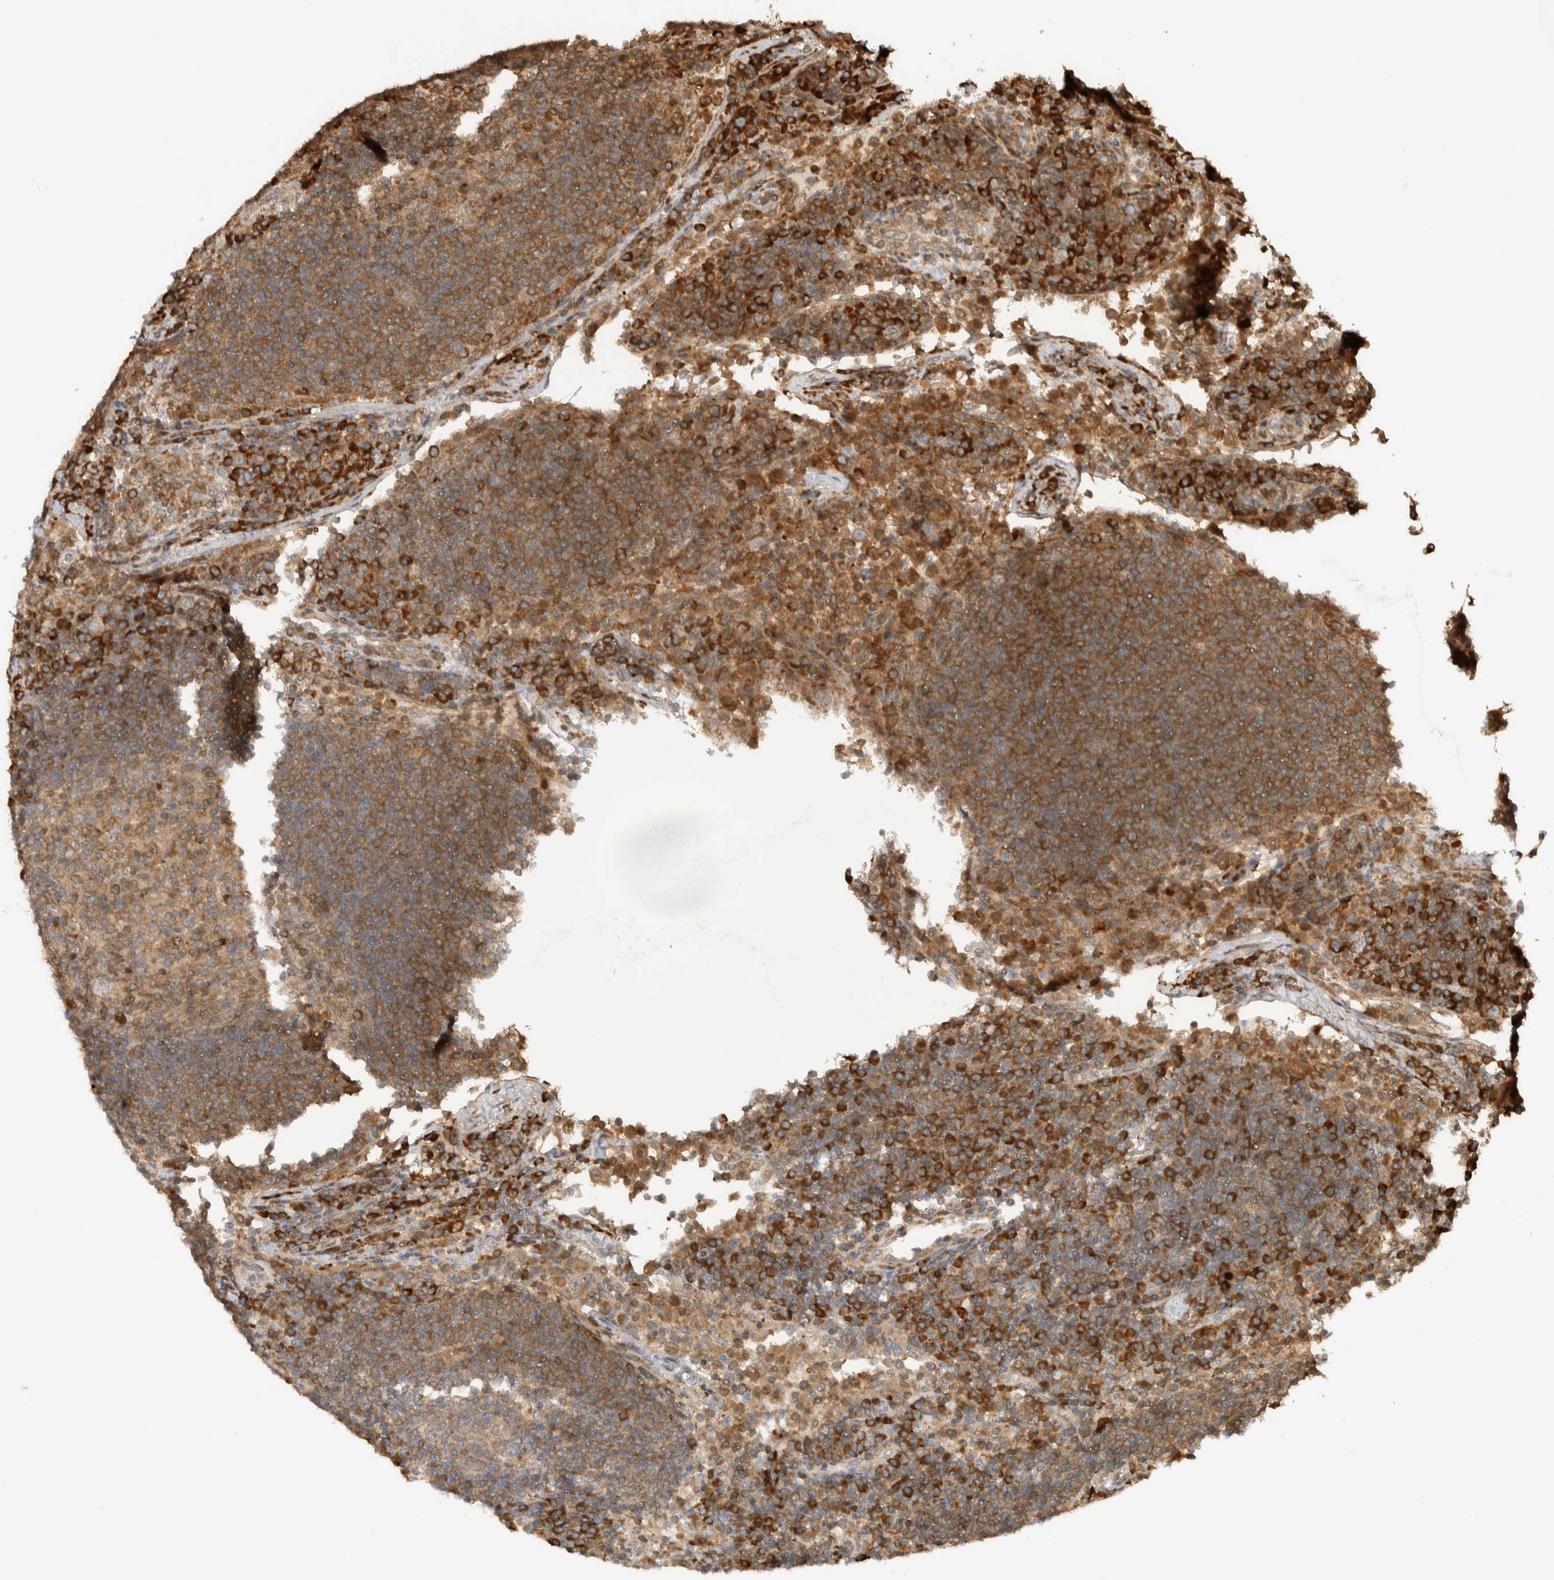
{"staining": {"intensity": "strong", "quantity": ">75%", "location": "cytoplasmic/membranous"}, "tissue": "lymph node", "cell_type": "Germinal center cells", "image_type": "normal", "snomed": [{"axis": "morphology", "description": "Normal tissue, NOS"}, {"axis": "topography", "description": "Lymph node"}], "caption": "Protein expression by immunohistochemistry (IHC) shows strong cytoplasmic/membranous positivity in about >75% of germinal center cells in unremarkable lymph node. Ihc stains the protein of interest in brown and the nuclei are stained blue.", "gene": "CNTROB", "patient": {"sex": "female", "age": 53}}